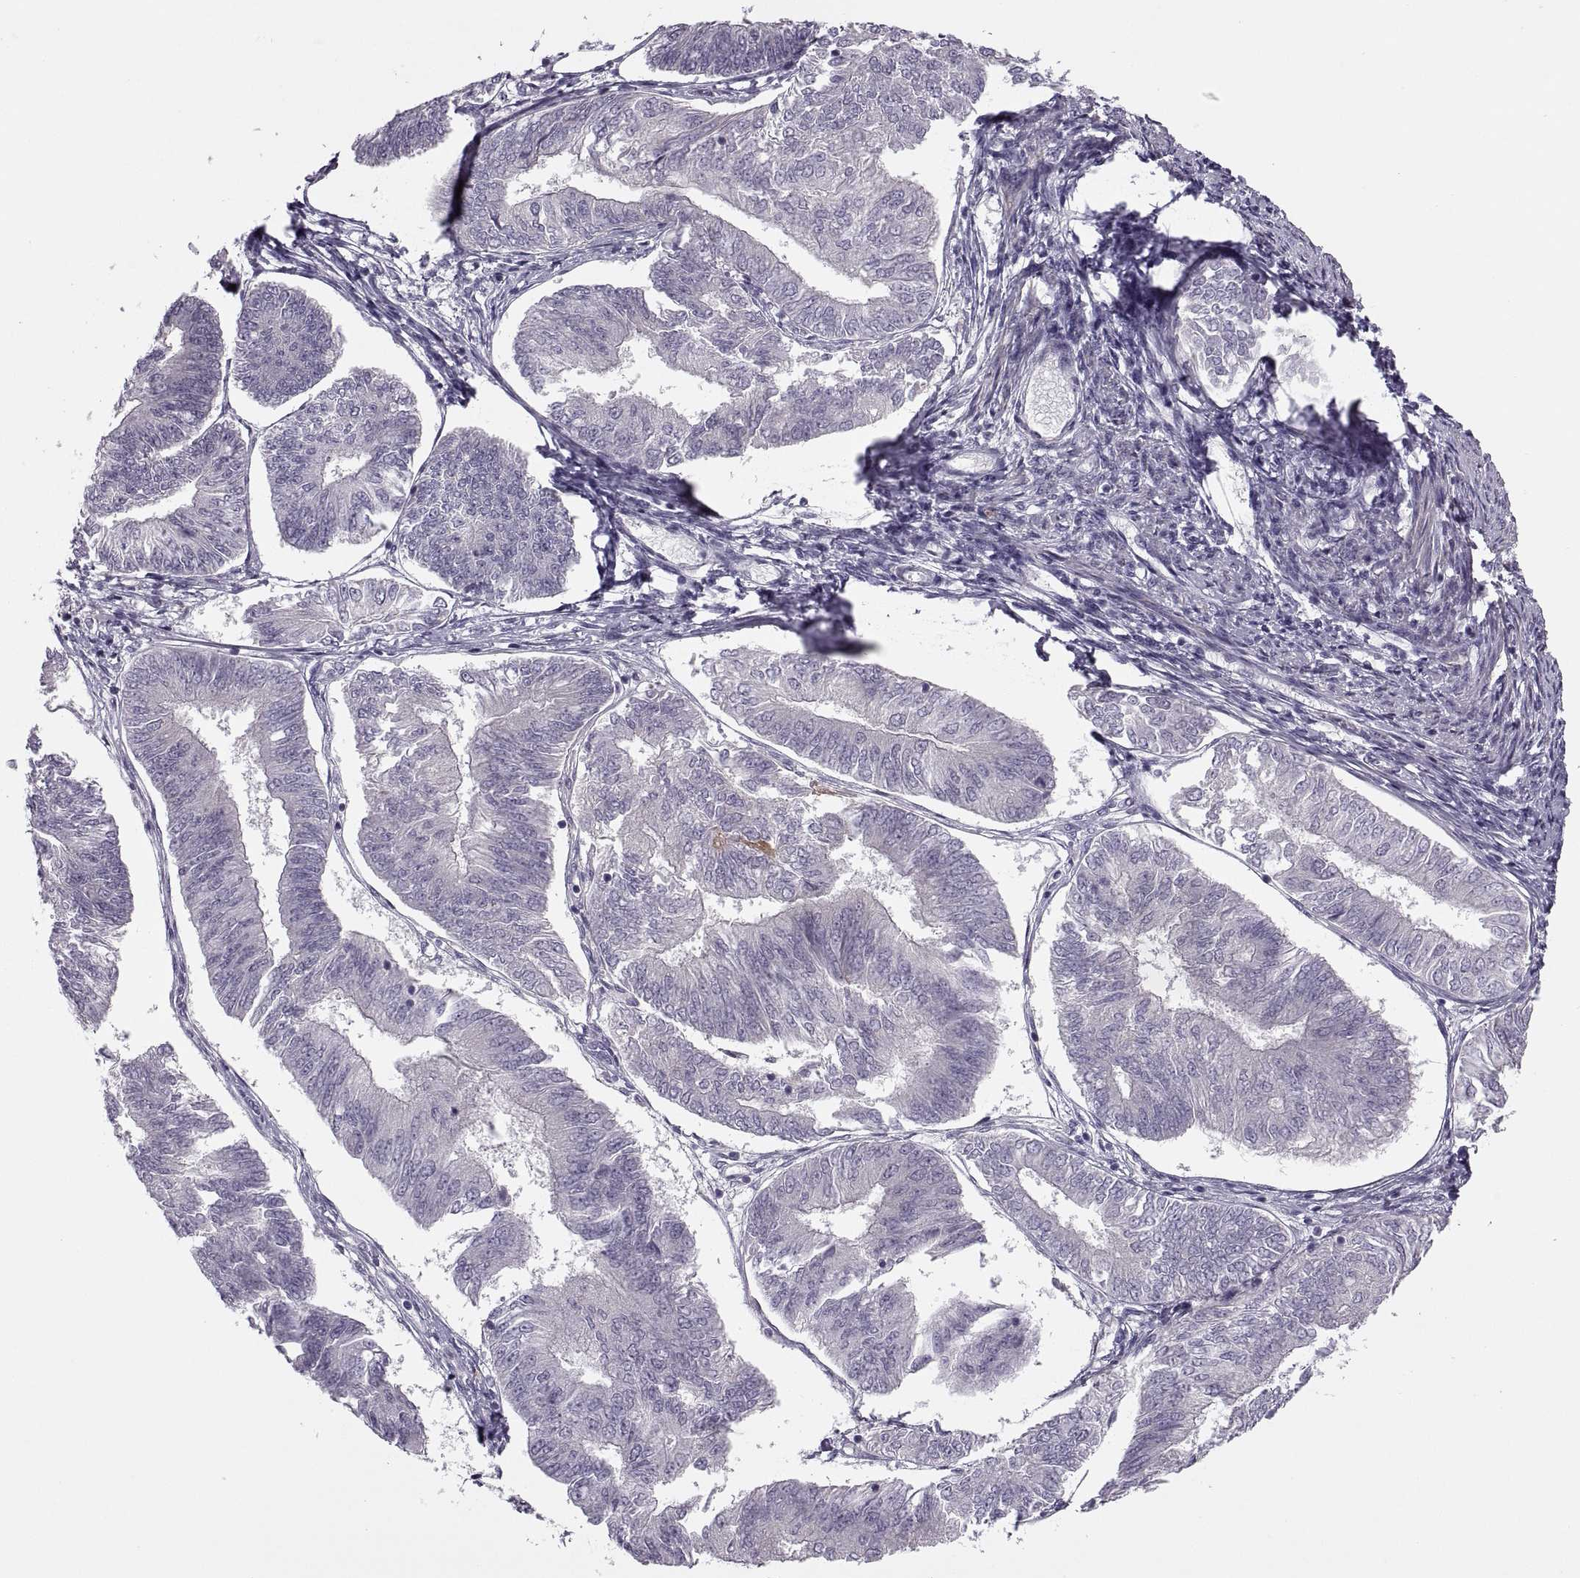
{"staining": {"intensity": "negative", "quantity": "none", "location": "none"}, "tissue": "endometrial cancer", "cell_type": "Tumor cells", "image_type": "cancer", "snomed": [{"axis": "morphology", "description": "Adenocarcinoma, NOS"}, {"axis": "topography", "description": "Endometrium"}], "caption": "Micrograph shows no significant protein expression in tumor cells of endometrial cancer (adenocarcinoma).", "gene": "RIPK4", "patient": {"sex": "female", "age": 58}}